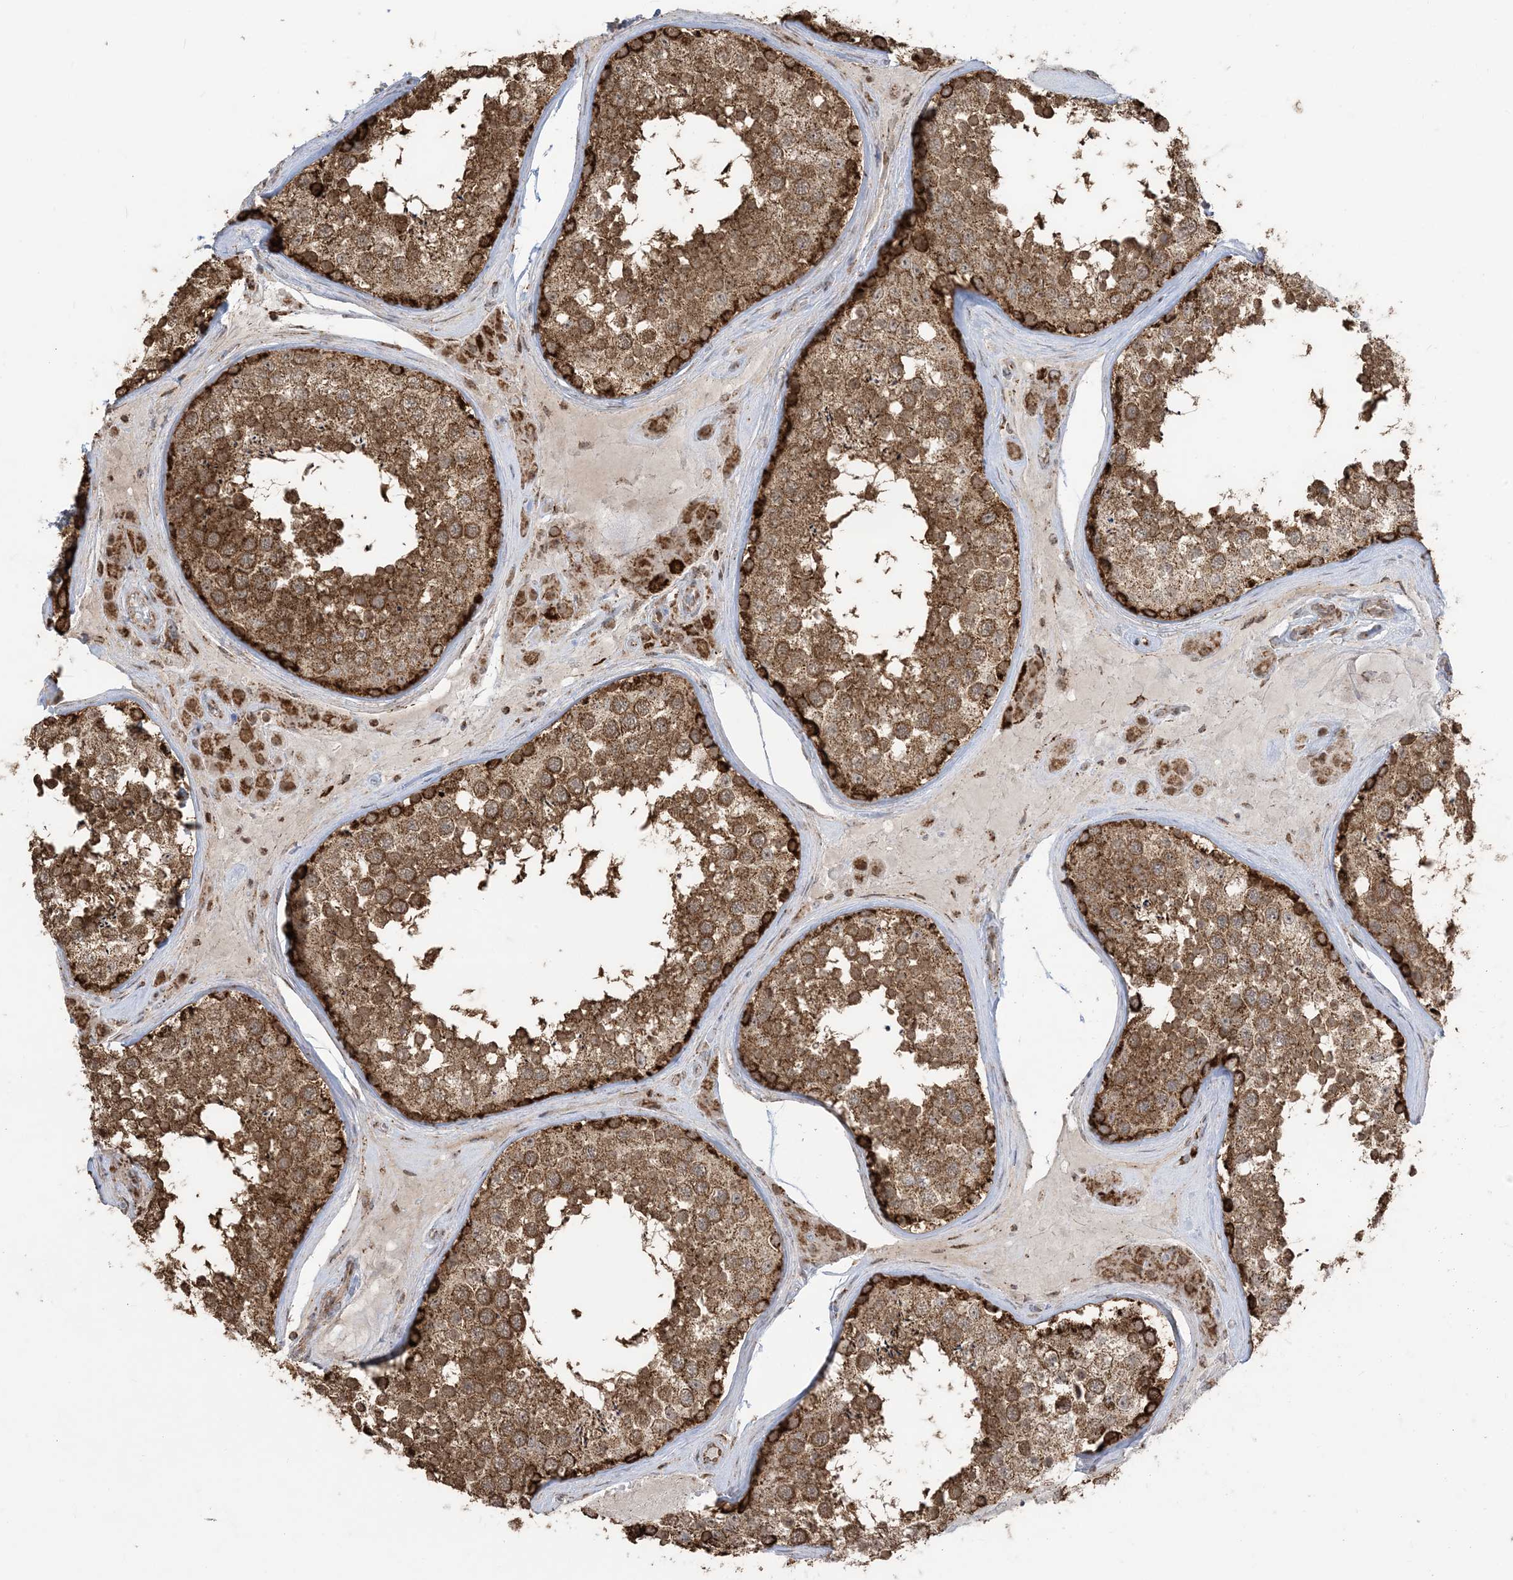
{"staining": {"intensity": "strong", "quantity": ">75%", "location": "cytoplasmic/membranous"}, "tissue": "testis", "cell_type": "Cells in seminiferous ducts", "image_type": "normal", "snomed": [{"axis": "morphology", "description": "Normal tissue, NOS"}, {"axis": "topography", "description": "Testis"}], "caption": "Immunohistochemistry (IHC) of normal human testis displays high levels of strong cytoplasmic/membranous expression in about >75% of cells in seminiferous ducts.", "gene": "MAPKBP1", "patient": {"sex": "male", "age": 46}}